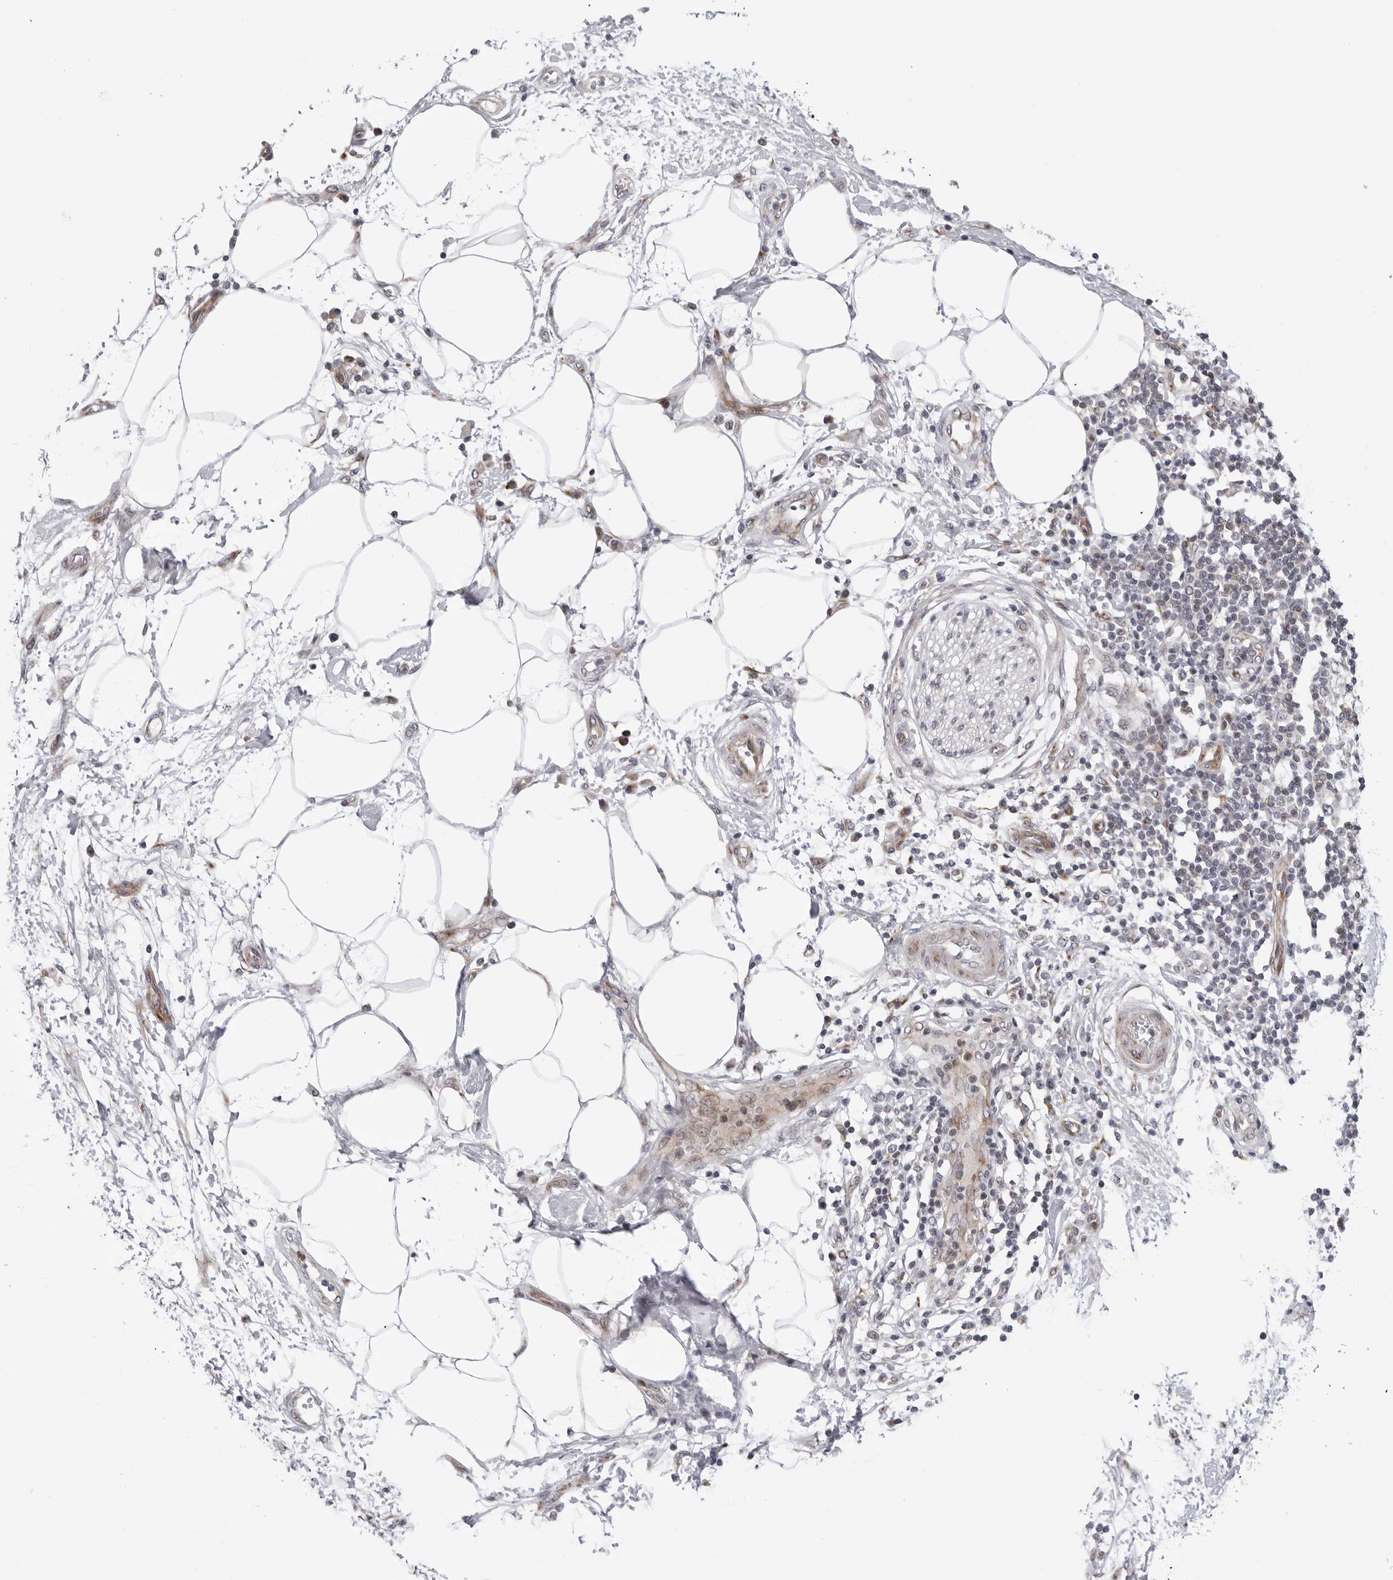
{"staining": {"intensity": "weak", "quantity": "25%-75%", "location": "cytoplasmic/membranous"}, "tissue": "pancreatic cancer", "cell_type": "Tumor cells", "image_type": "cancer", "snomed": [{"axis": "morphology", "description": "Adenocarcinoma, NOS"}, {"axis": "topography", "description": "Pancreas"}], "caption": "The photomicrograph exhibits staining of pancreatic cancer (adenocarcinoma), revealing weak cytoplasmic/membranous protein expression (brown color) within tumor cells.", "gene": "CDK20", "patient": {"sex": "female", "age": 78}}